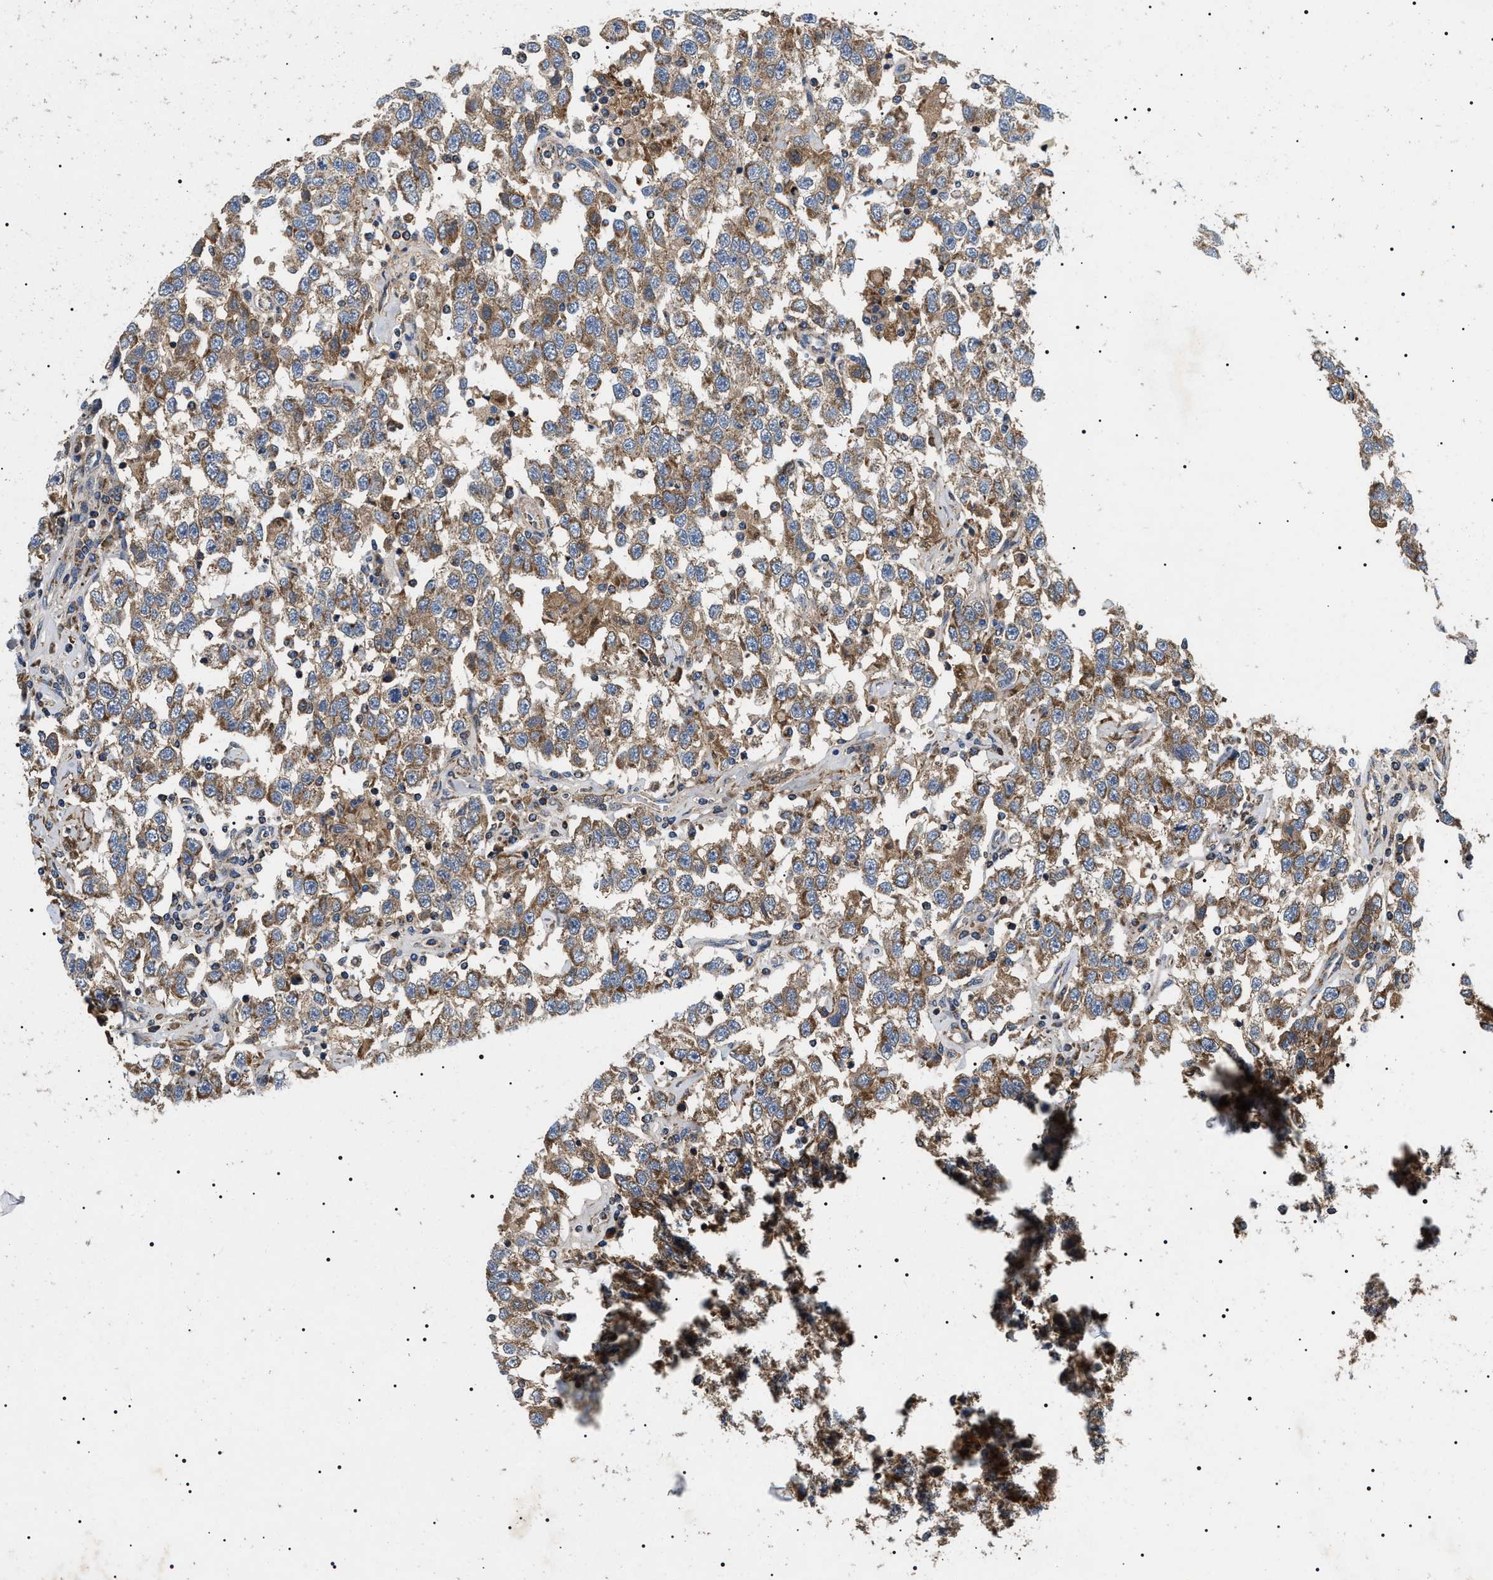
{"staining": {"intensity": "moderate", "quantity": ">75%", "location": "cytoplasmic/membranous"}, "tissue": "testis cancer", "cell_type": "Tumor cells", "image_type": "cancer", "snomed": [{"axis": "morphology", "description": "Seminoma, NOS"}, {"axis": "topography", "description": "Testis"}], "caption": "Seminoma (testis) stained with a brown dye displays moderate cytoplasmic/membranous positive staining in approximately >75% of tumor cells.", "gene": "OXSM", "patient": {"sex": "male", "age": 41}}